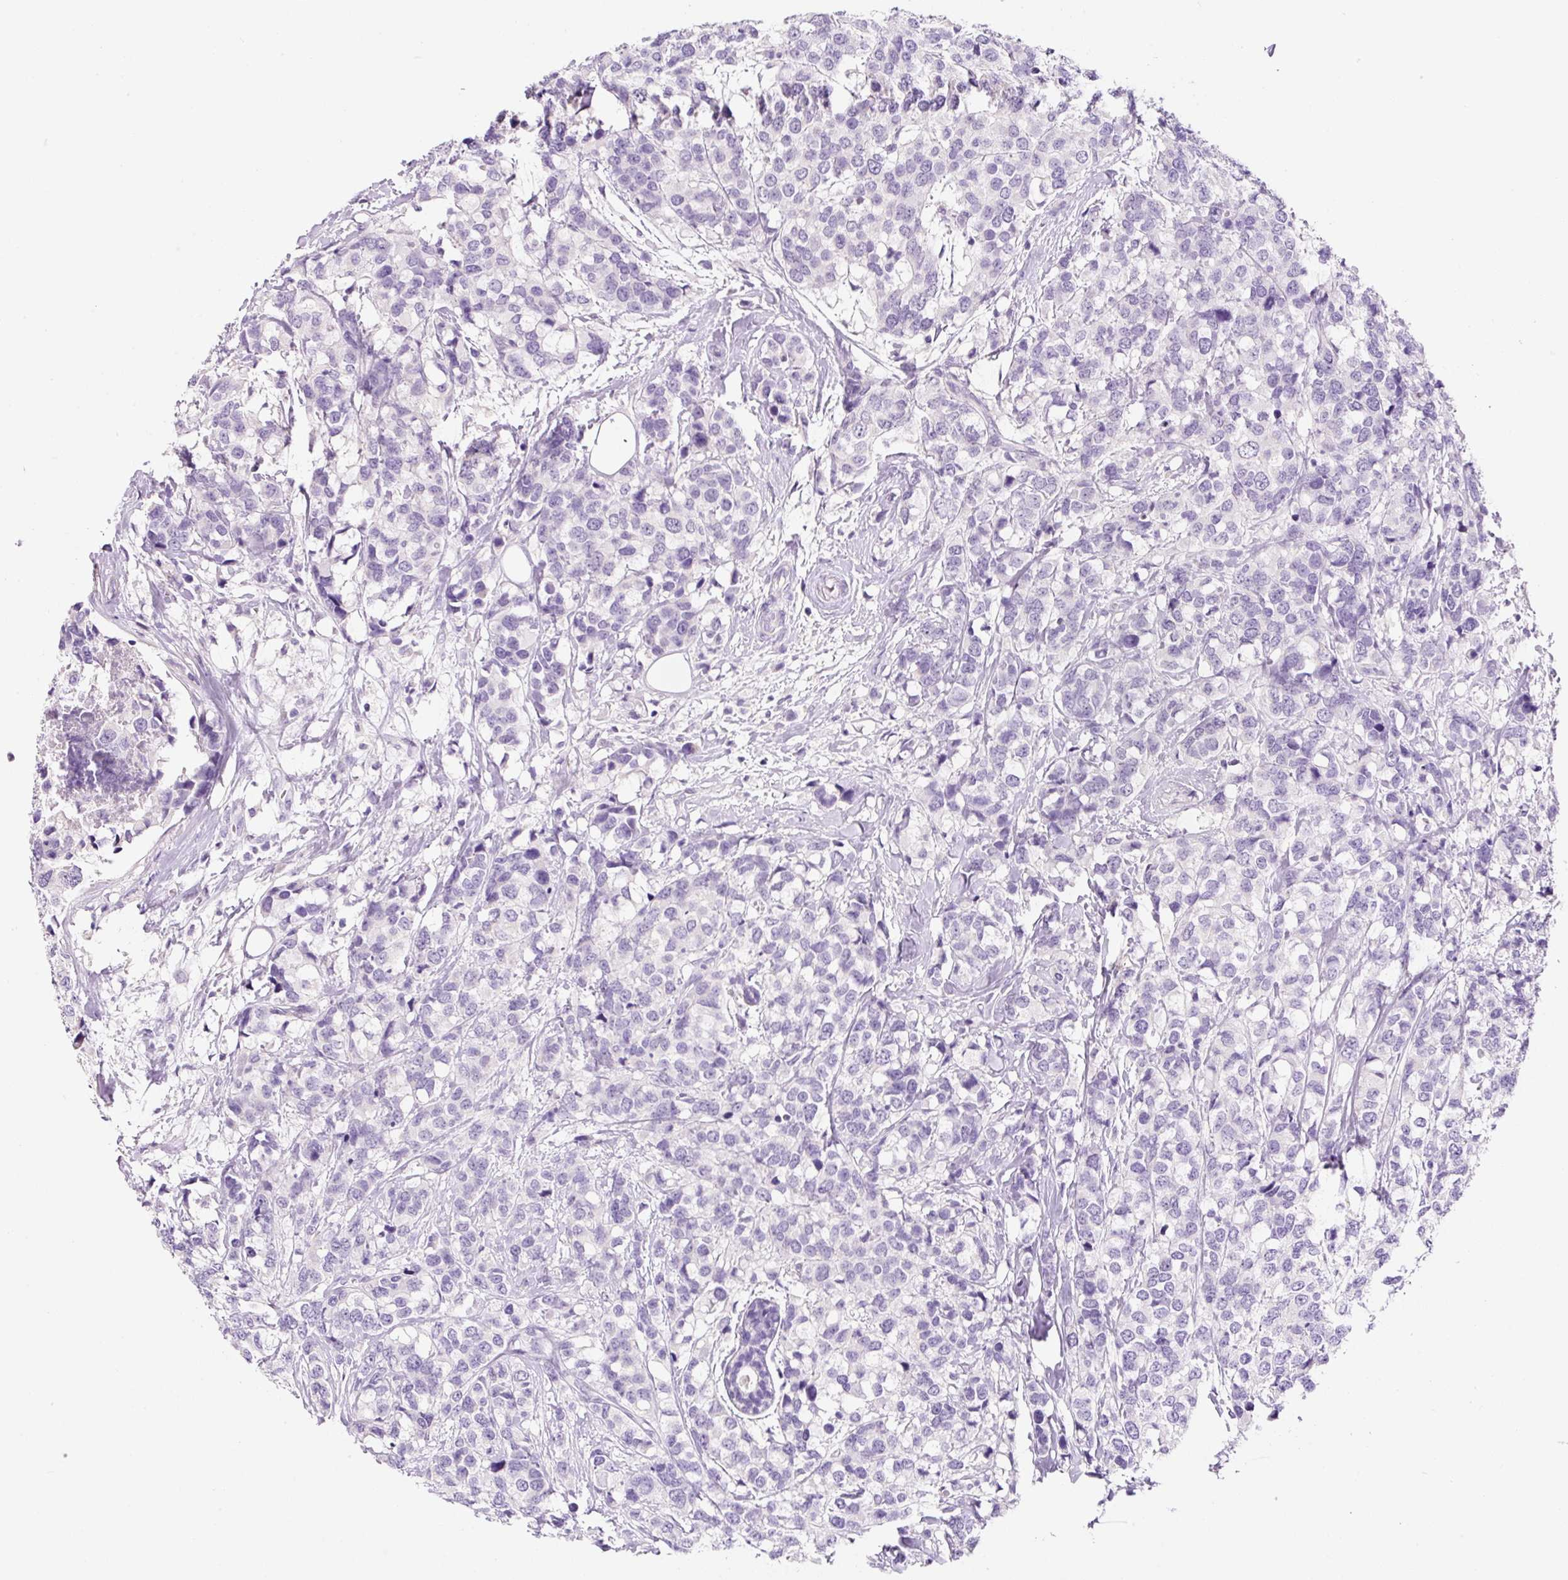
{"staining": {"intensity": "negative", "quantity": "none", "location": "none"}, "tissue": "breast cancer", "cell_type": "Tumor cells", "image_type": "cancer", "snomed": [{"axis": "morphology", "description": "Lobular carcinoma"}, {"axis": "topography", "description": "Breast"}], "caption": "A photomicrograph of human breast cancer (lobular carcinoma) is negative for staining in tumor cells.", "gene": "SYP", "patient": {"sex": "female", "age": 59}}